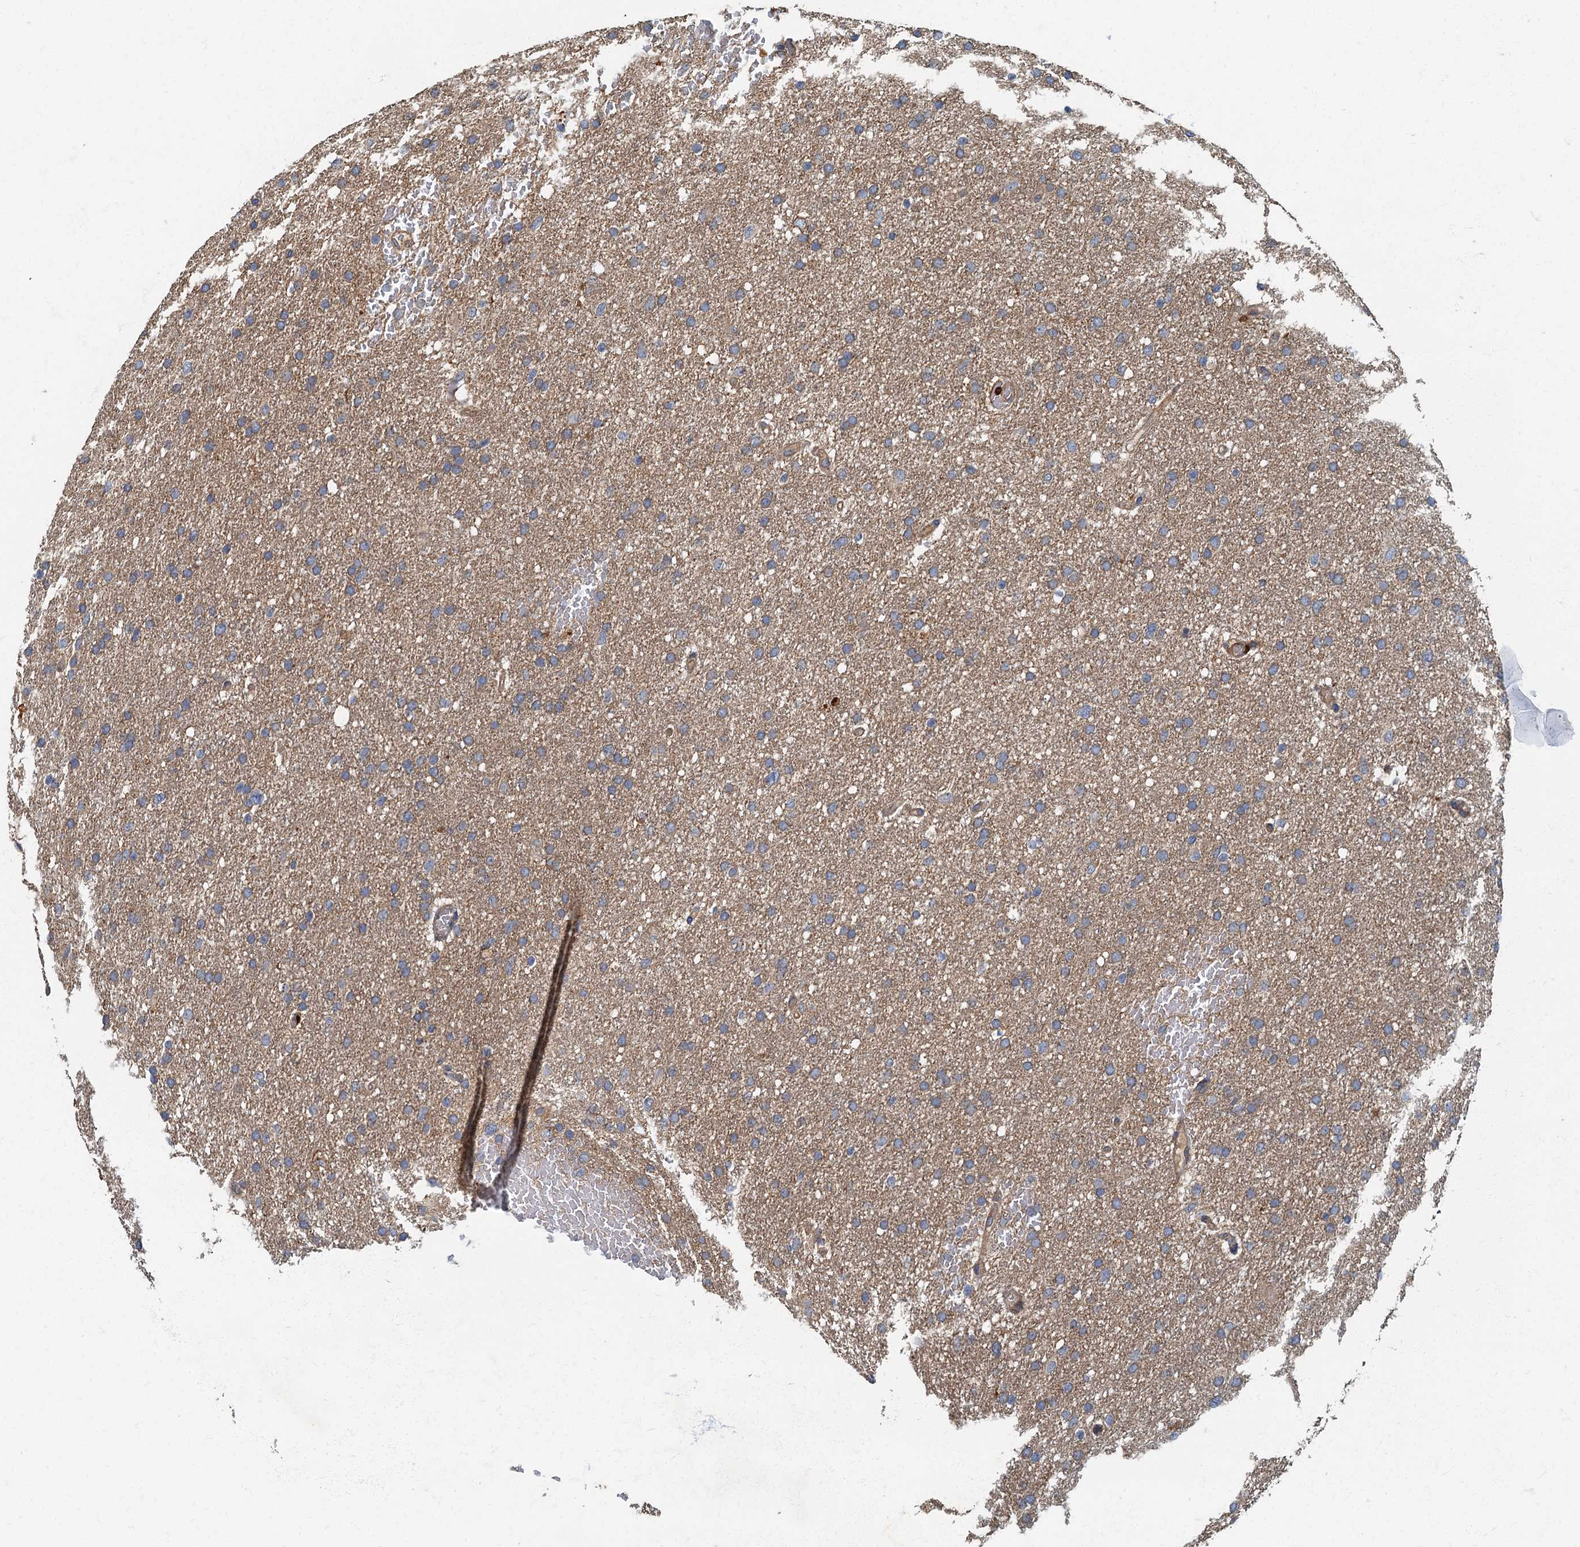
{"staining": {"intensity": "weak", "quantity": ">75%", "location": "cytoplasmic/membranous"}, "tissue": "glioma", "cell_type": "Tumor cells", "image_type": "cancer", "snomed": [{"axis": "morphology", "description": "Glioma, malignant, High grade"}, {"axis": "topography", "description": "Cerebral cortex"}], "caption": "The photomicrograph displays immunohistochemical staining of malignant high-grade glioma. There is weak cytoplasmic/membranous positivity is seen in about >75% of tumor cells. (Stains: DAB in brown, nuclei in blue, Microscopy: brightfield microscopy at high magnification).", "gene": "ARL11", "patient": {"sex": "female", "age": 36}}